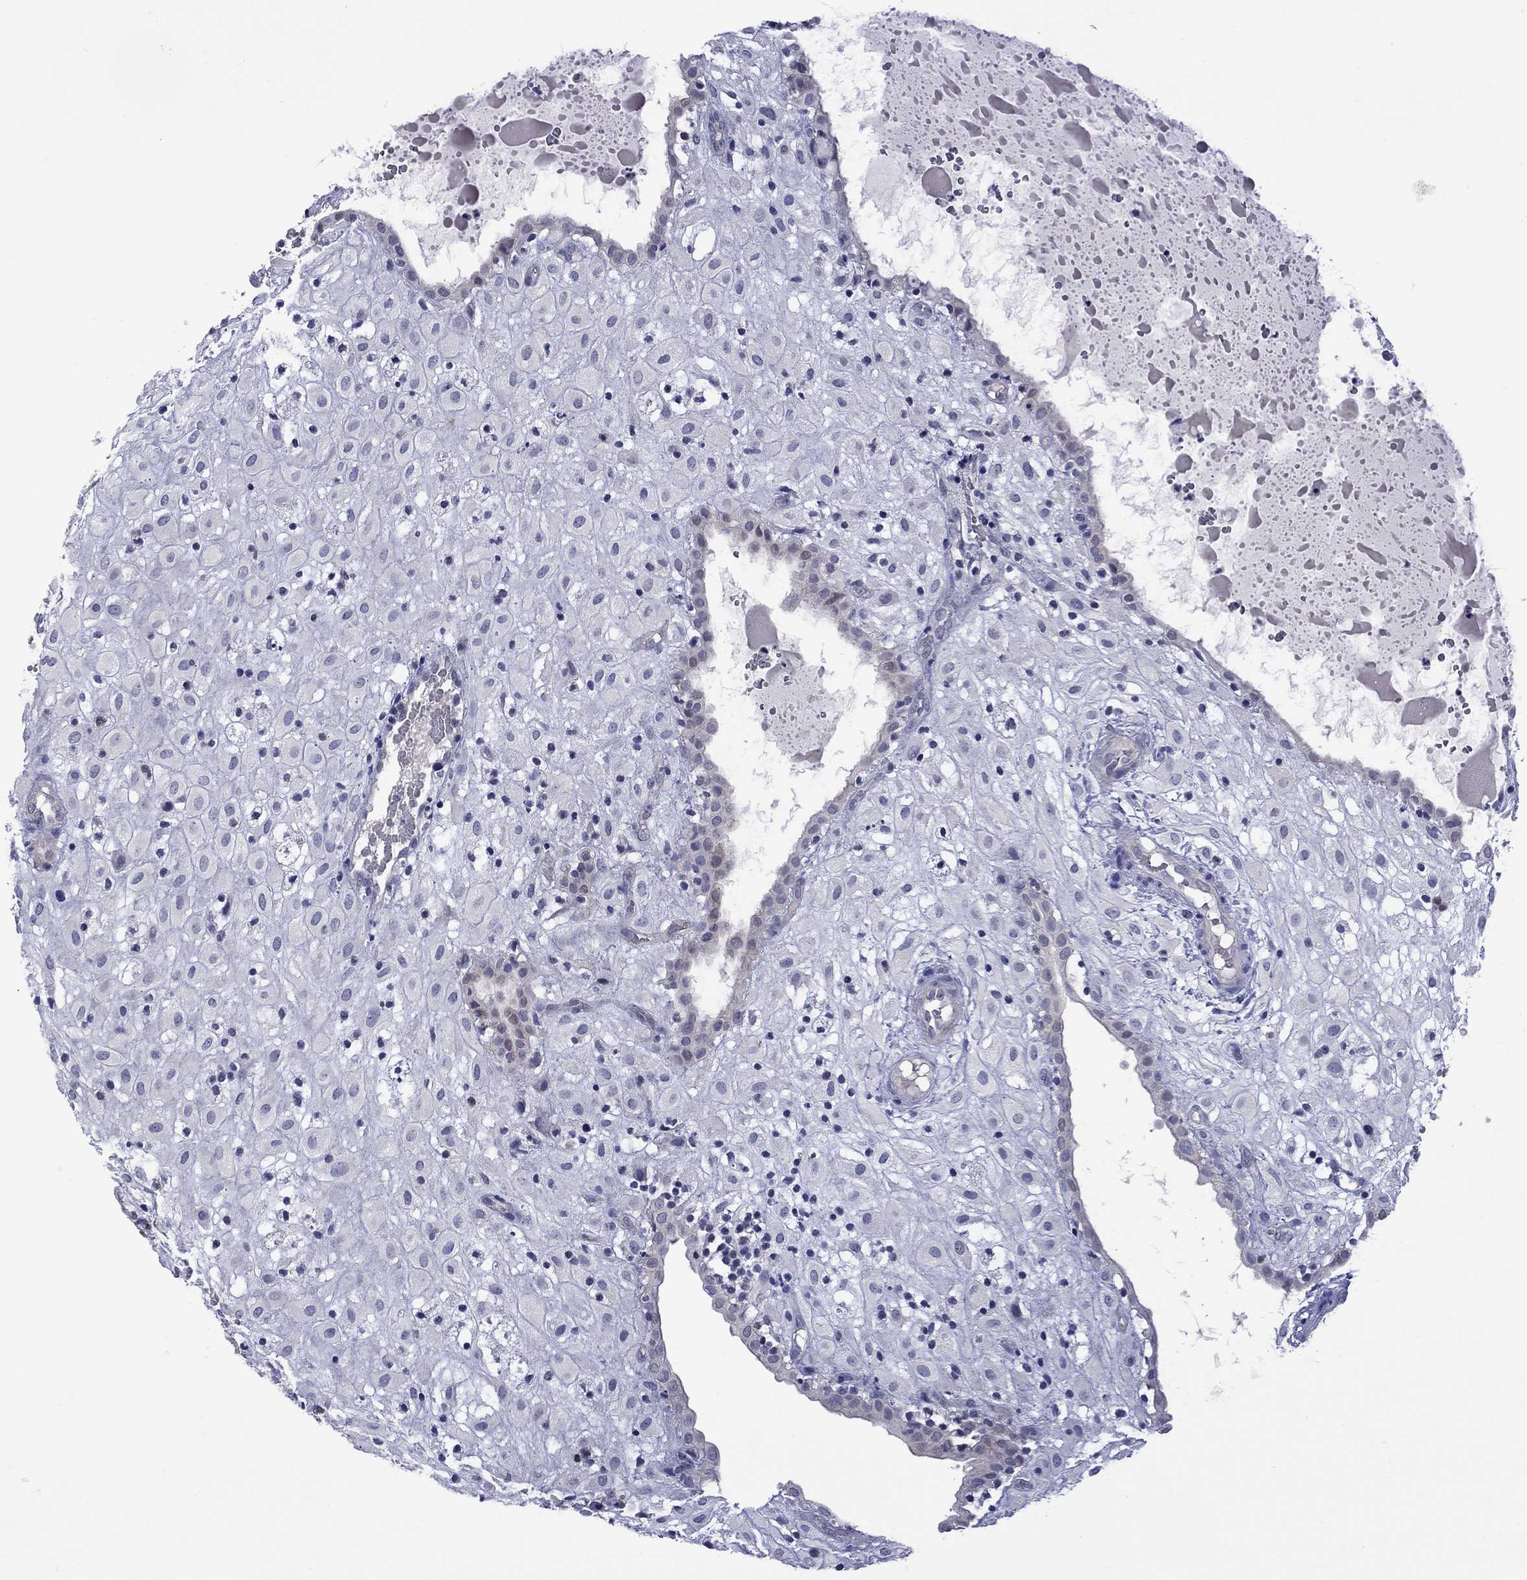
{"staining": {"intensity": "negative", "quantity": "none", "location": "none"}, "tissue": "placenta", "cell_type": "Decidual cells", "image_type": "normal", "snomed": [{"axis": "morphology", "description": "Normal tissue, NOS"}, {"axis": "topography", "description": "Placenta"}], "caption": "Immunohistochemistry (IHC) of benign human placenta shows no expression in decidual cells.", "gene": "CTNNBIP1", "patient": {"sex": "female", "age": 24}}